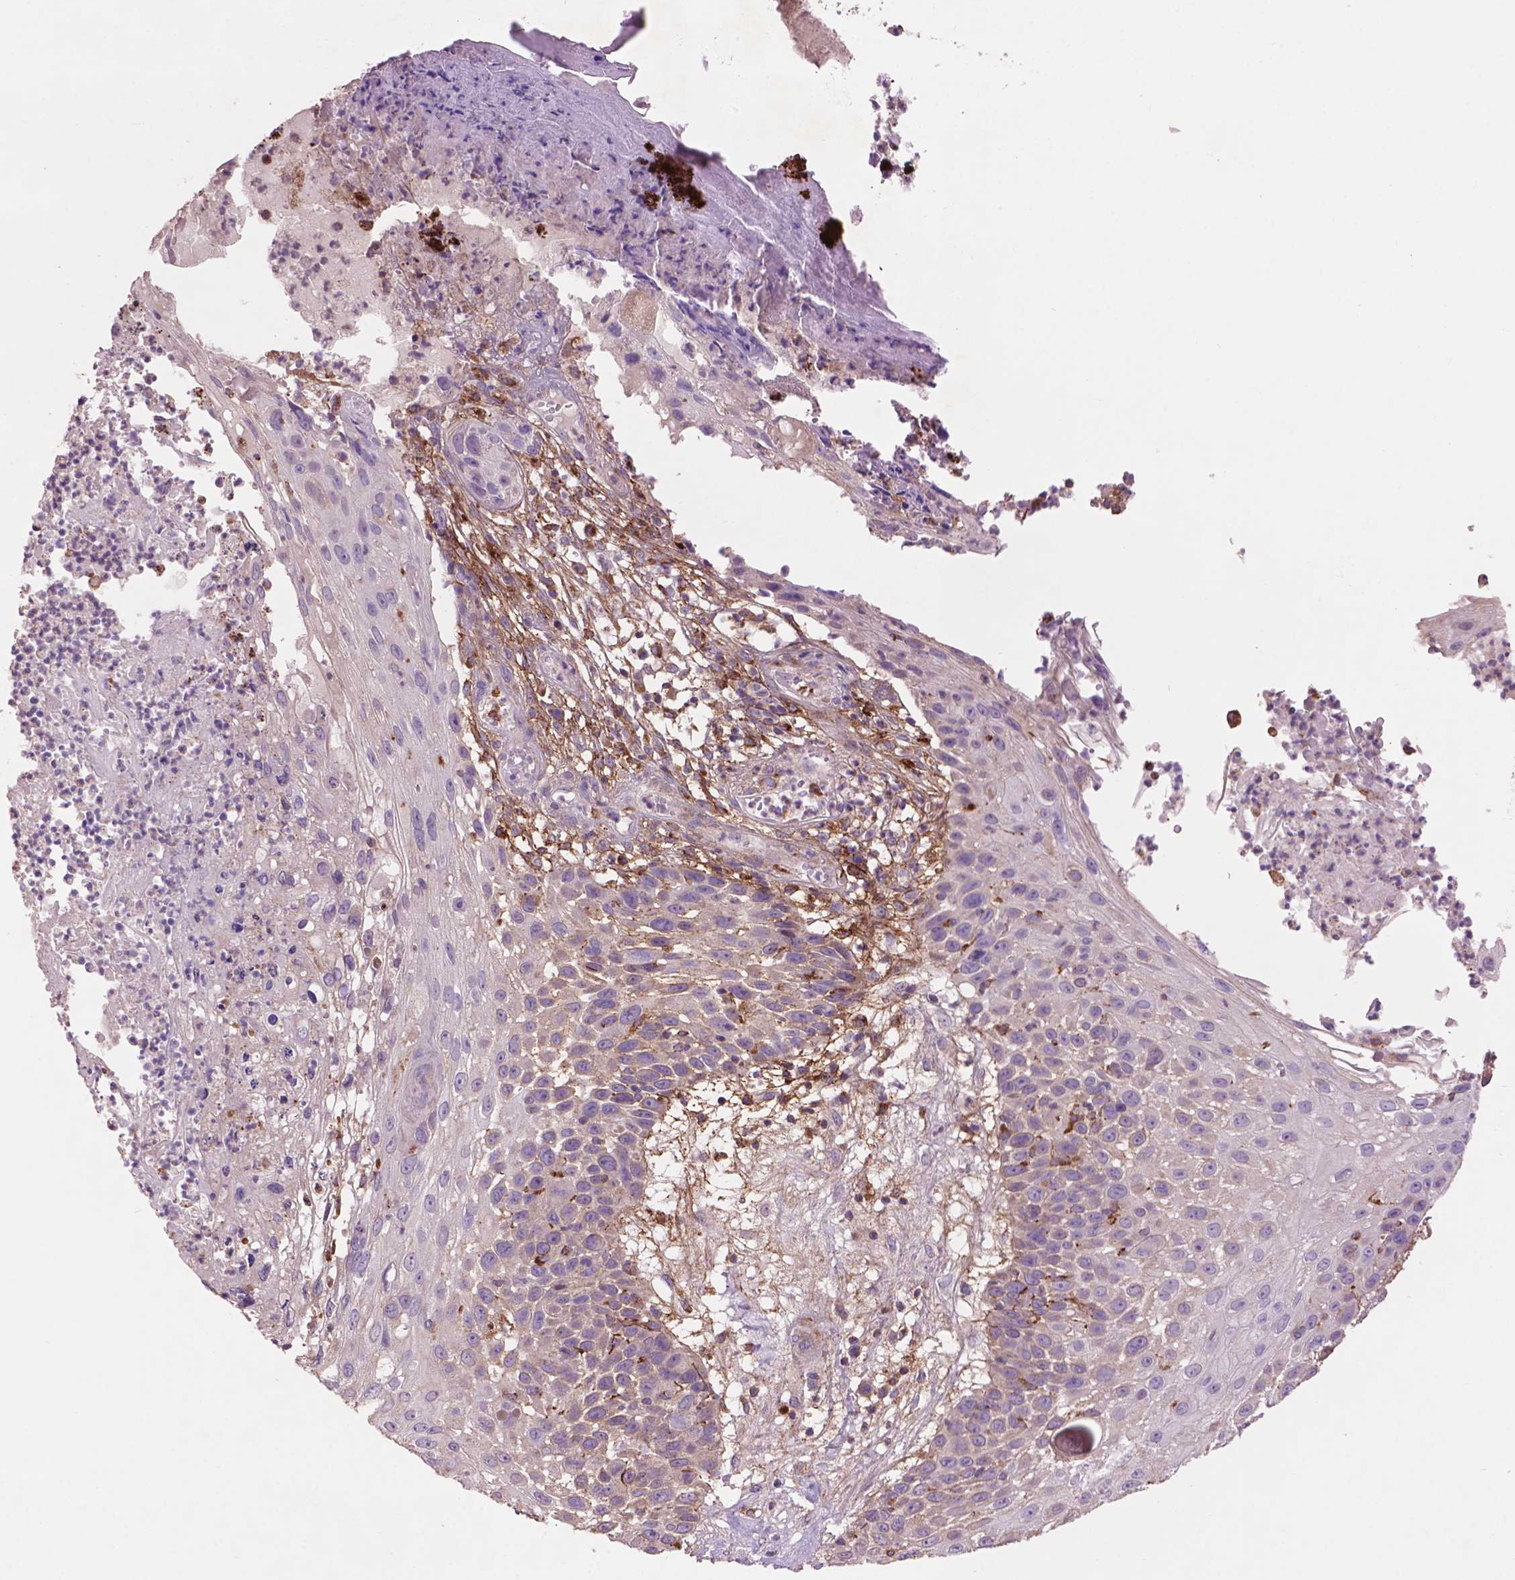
{"staining": {"intensity": "negative", "quantity": "none", "location": "none"}, "tissue": "skin cancer", "cell_type": "Tumor cells", "image_type": "cancer", "snomed": [{"axis": "morphology", "description": "Squamous cell carcinoma, NOS"}, {"axis": "topography", "description": "Skin"}], "caption": "The IHC histopathology image has no significant staining in tumor cells of skin squamous cell carcinoma tissue.", "gene": "LRRC3C", "patient": {"sex": "male", "age": 92}}